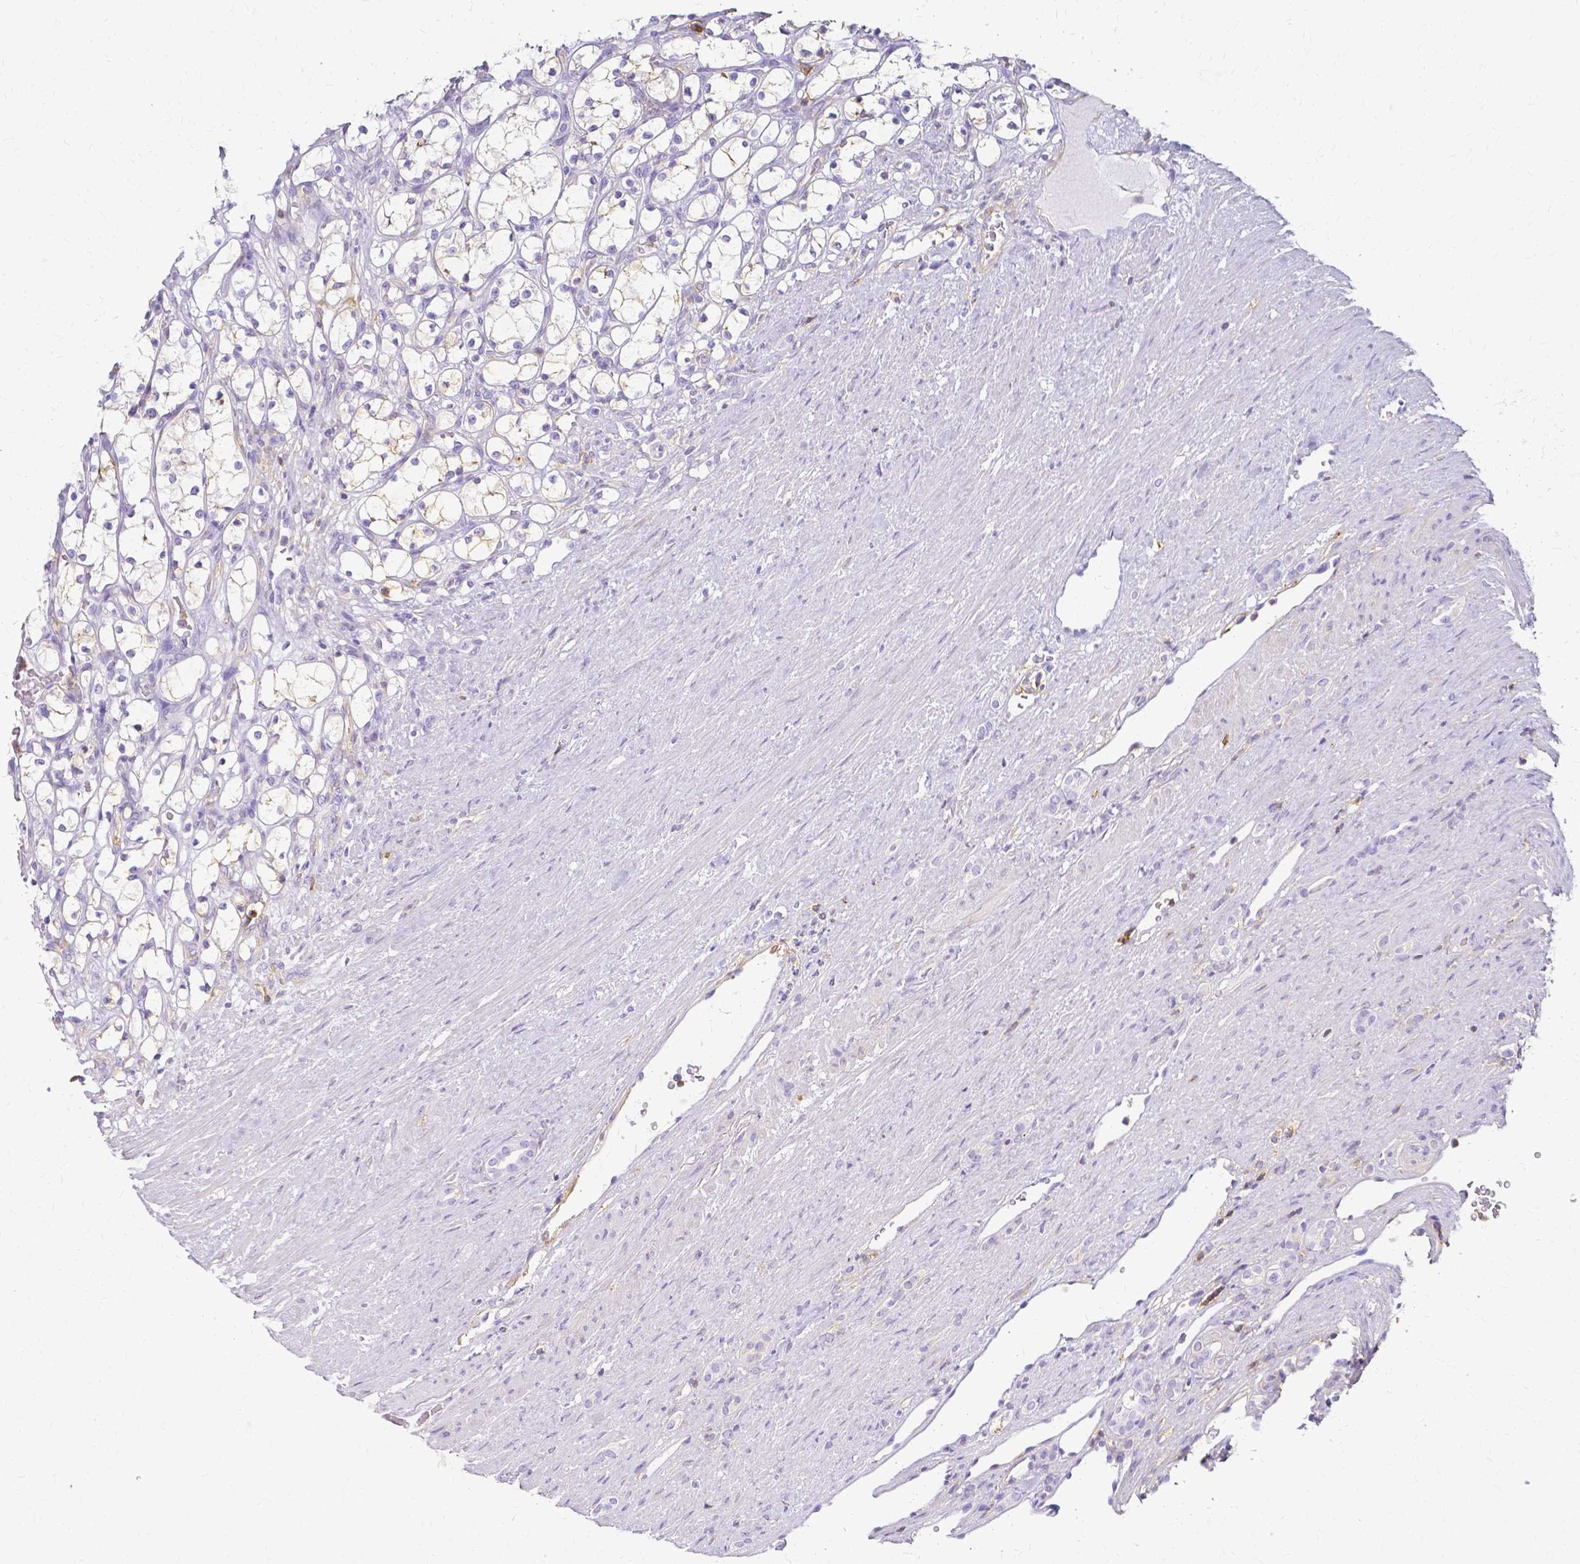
{"staining": {"intensity": "negative", "quantity": "none", "location": "none"}, "tissue": "renal cancer", "cell_type": "Tumor cells", "image_type": "cancer", "snomed": [{"axis": "morphology", "description": "Adenocarcinoma, NOS"}, {"axis": "topography", "description": "Kidney"}], "caption": "Renal cancer (adenocarcinoma) was stained to show a protein in brown. There is no significant positivity in tumor cells.", "gene": "HSPA12A", "patient": {"sex": "female", "age": 69}}